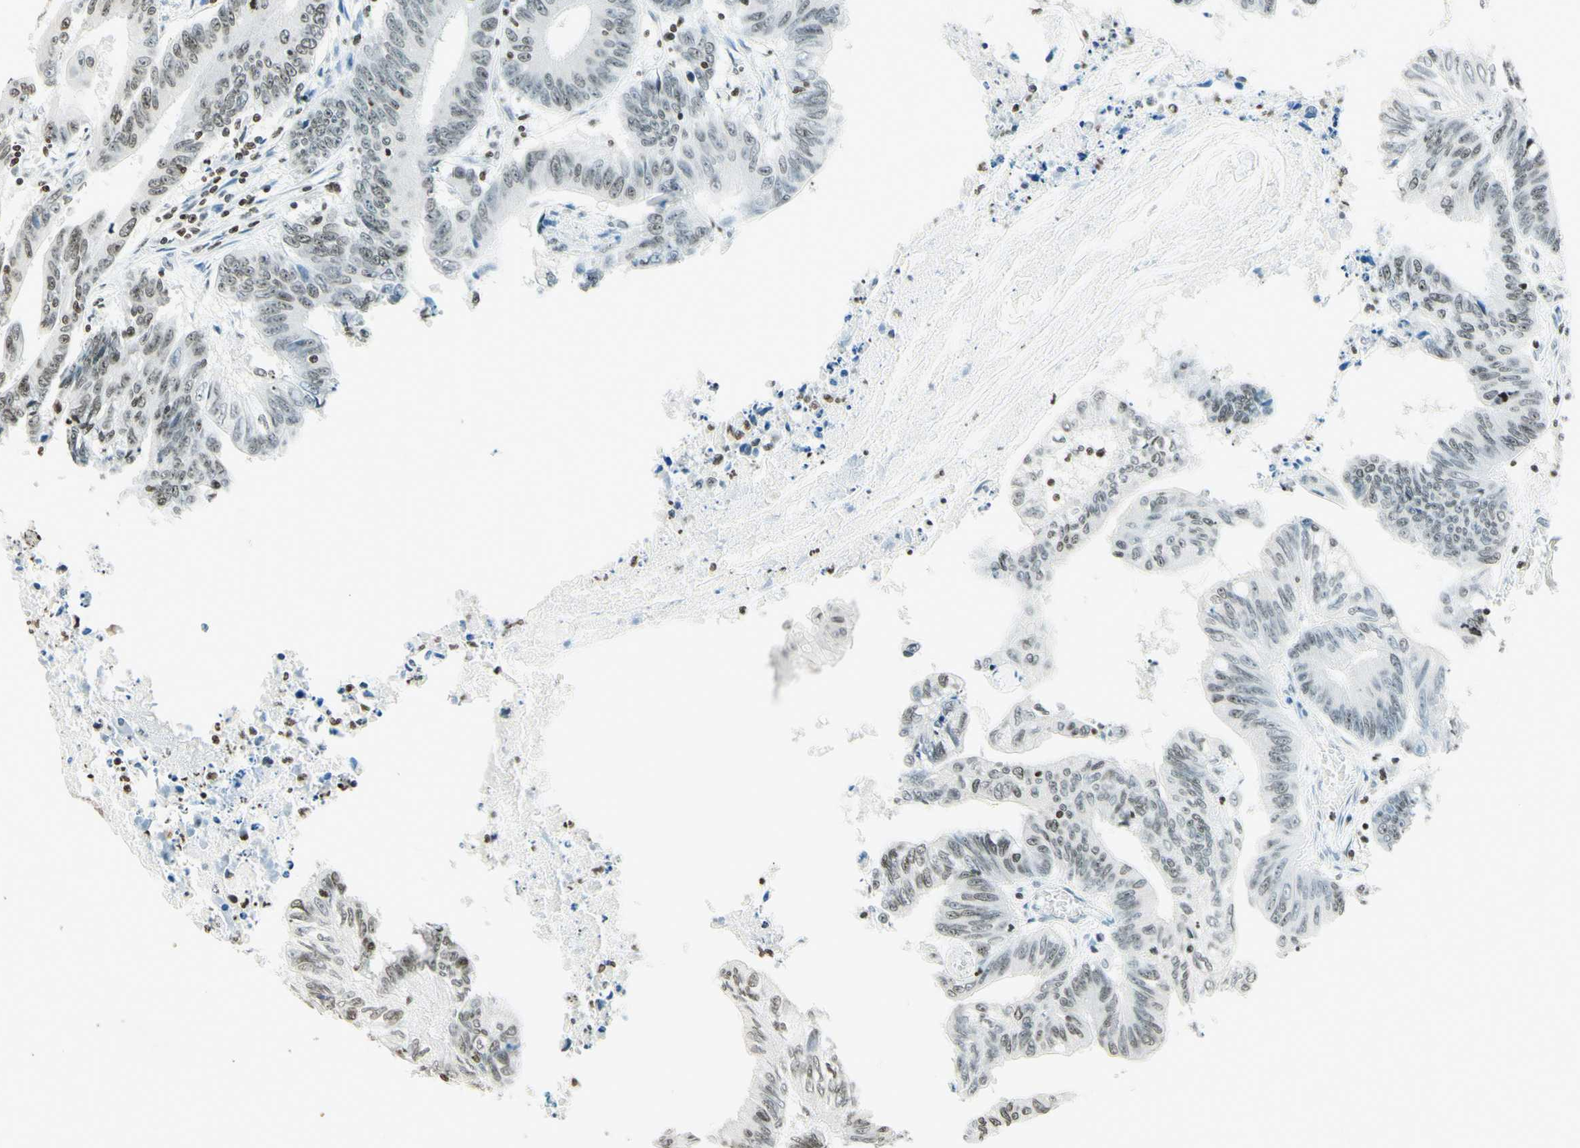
{"staining": {"intensity": "weak", "quantity": "25%-75%", "location": "nuclear"}, "tissue": "colorectal cancer", "cell_type": "Tumor cells", "image_type": "cancer", "snomed": [{"axis": "morphology", "description": "Adenocarcinoma, NOS"}, {"axis": "topography", "description": "Colon"}], "caption": "Human colorectal cancer stained with a brown dye demonstrates weak nuclear positive staining in about 25%-75% of tumor cells.", "gene": "MSH2", "patient": {"sex": "male", "age": 45}}